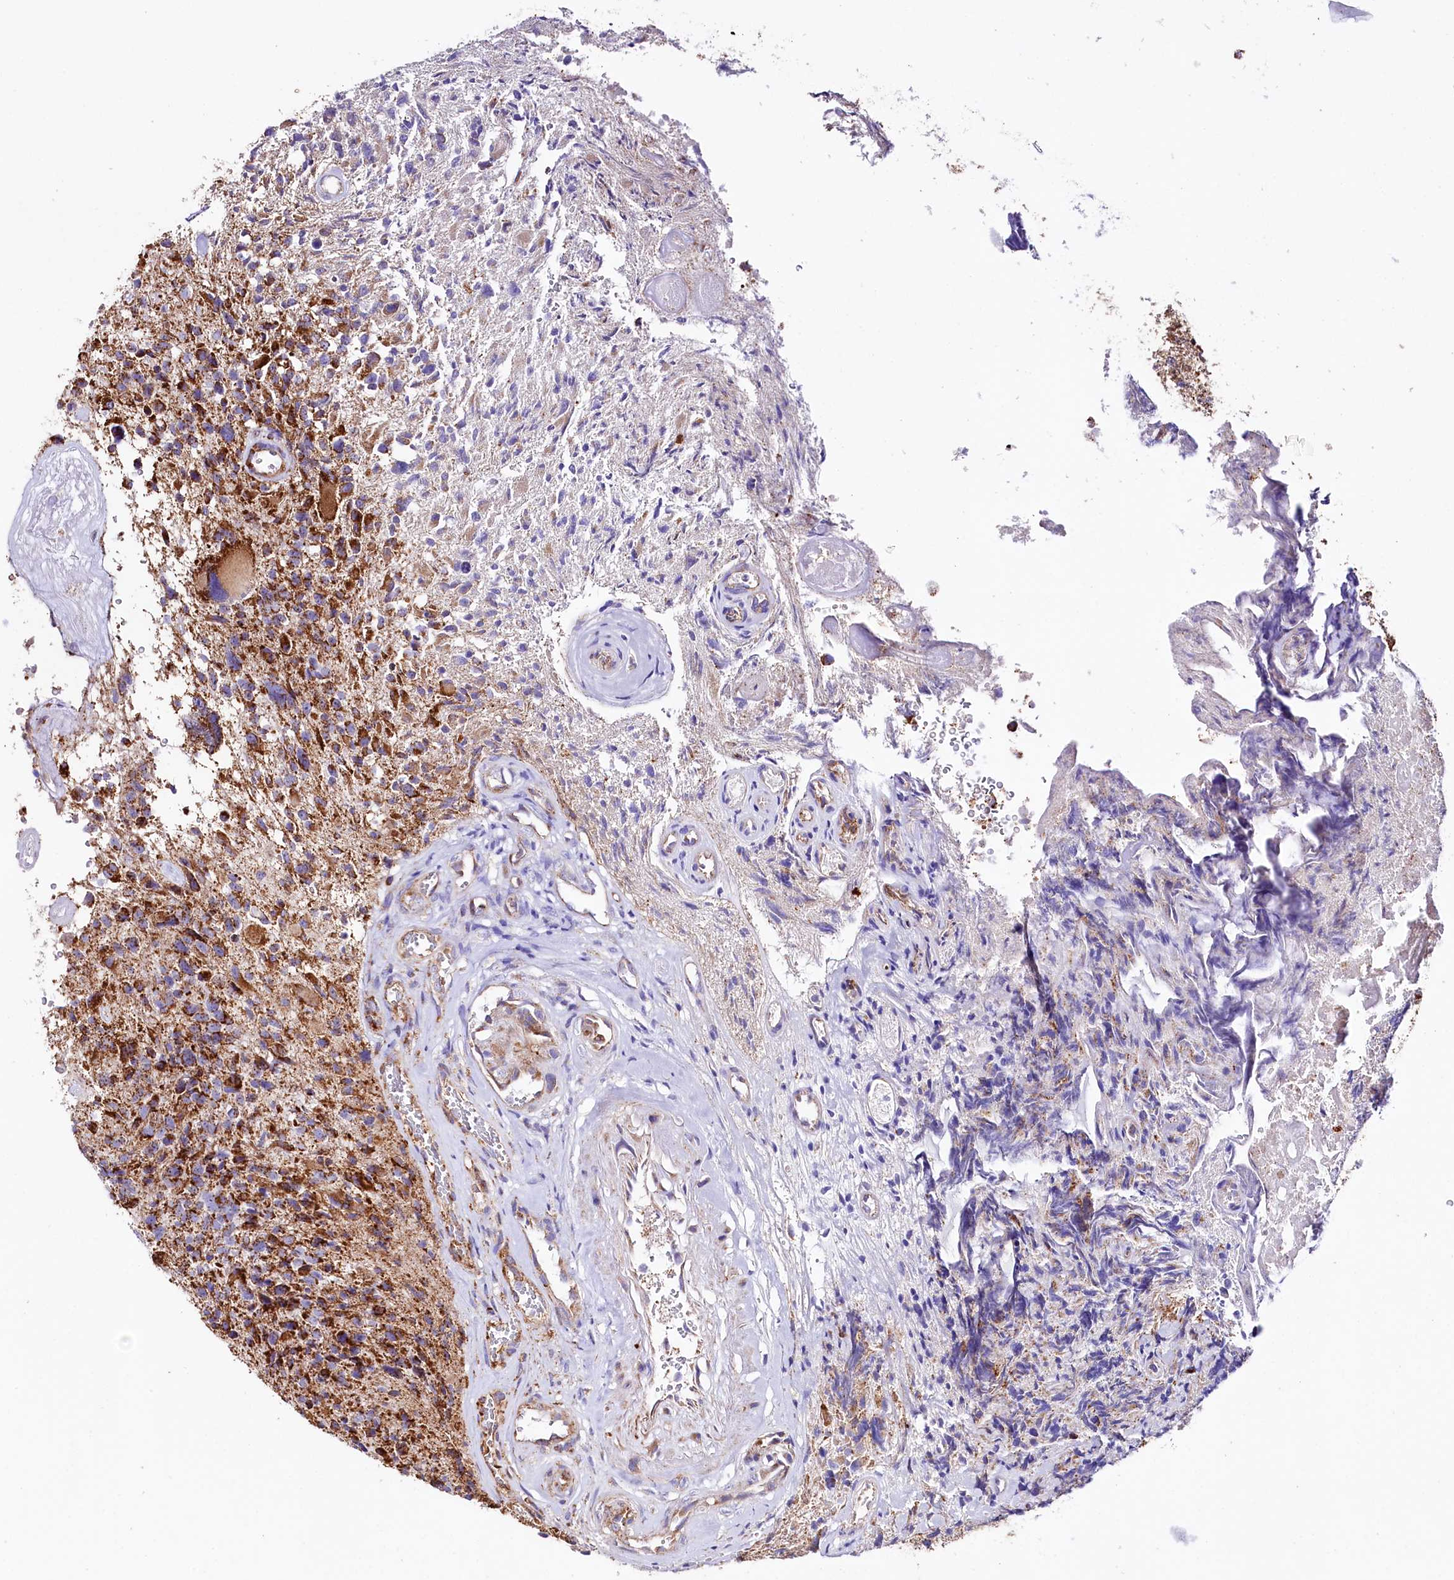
{"staining": {"intensity": "strong", "quantity": ">75%", "location": "cytoplasmic/membranous"}, "tissue": "glioma", "cell_type": "Tumor cells", "image_type": "cancer", "snomed": [{"axis": "morphology", "description": "Glioma, malignant, High grade"}, {"axis": "topography", "description": "Brain"}], "caption": "Glioma tissue displays strong cytoplasmic/membranous expression in about >75% of tumor cells", "gene": "APLP2", "patient": {"sex": "male", "age": 69}}